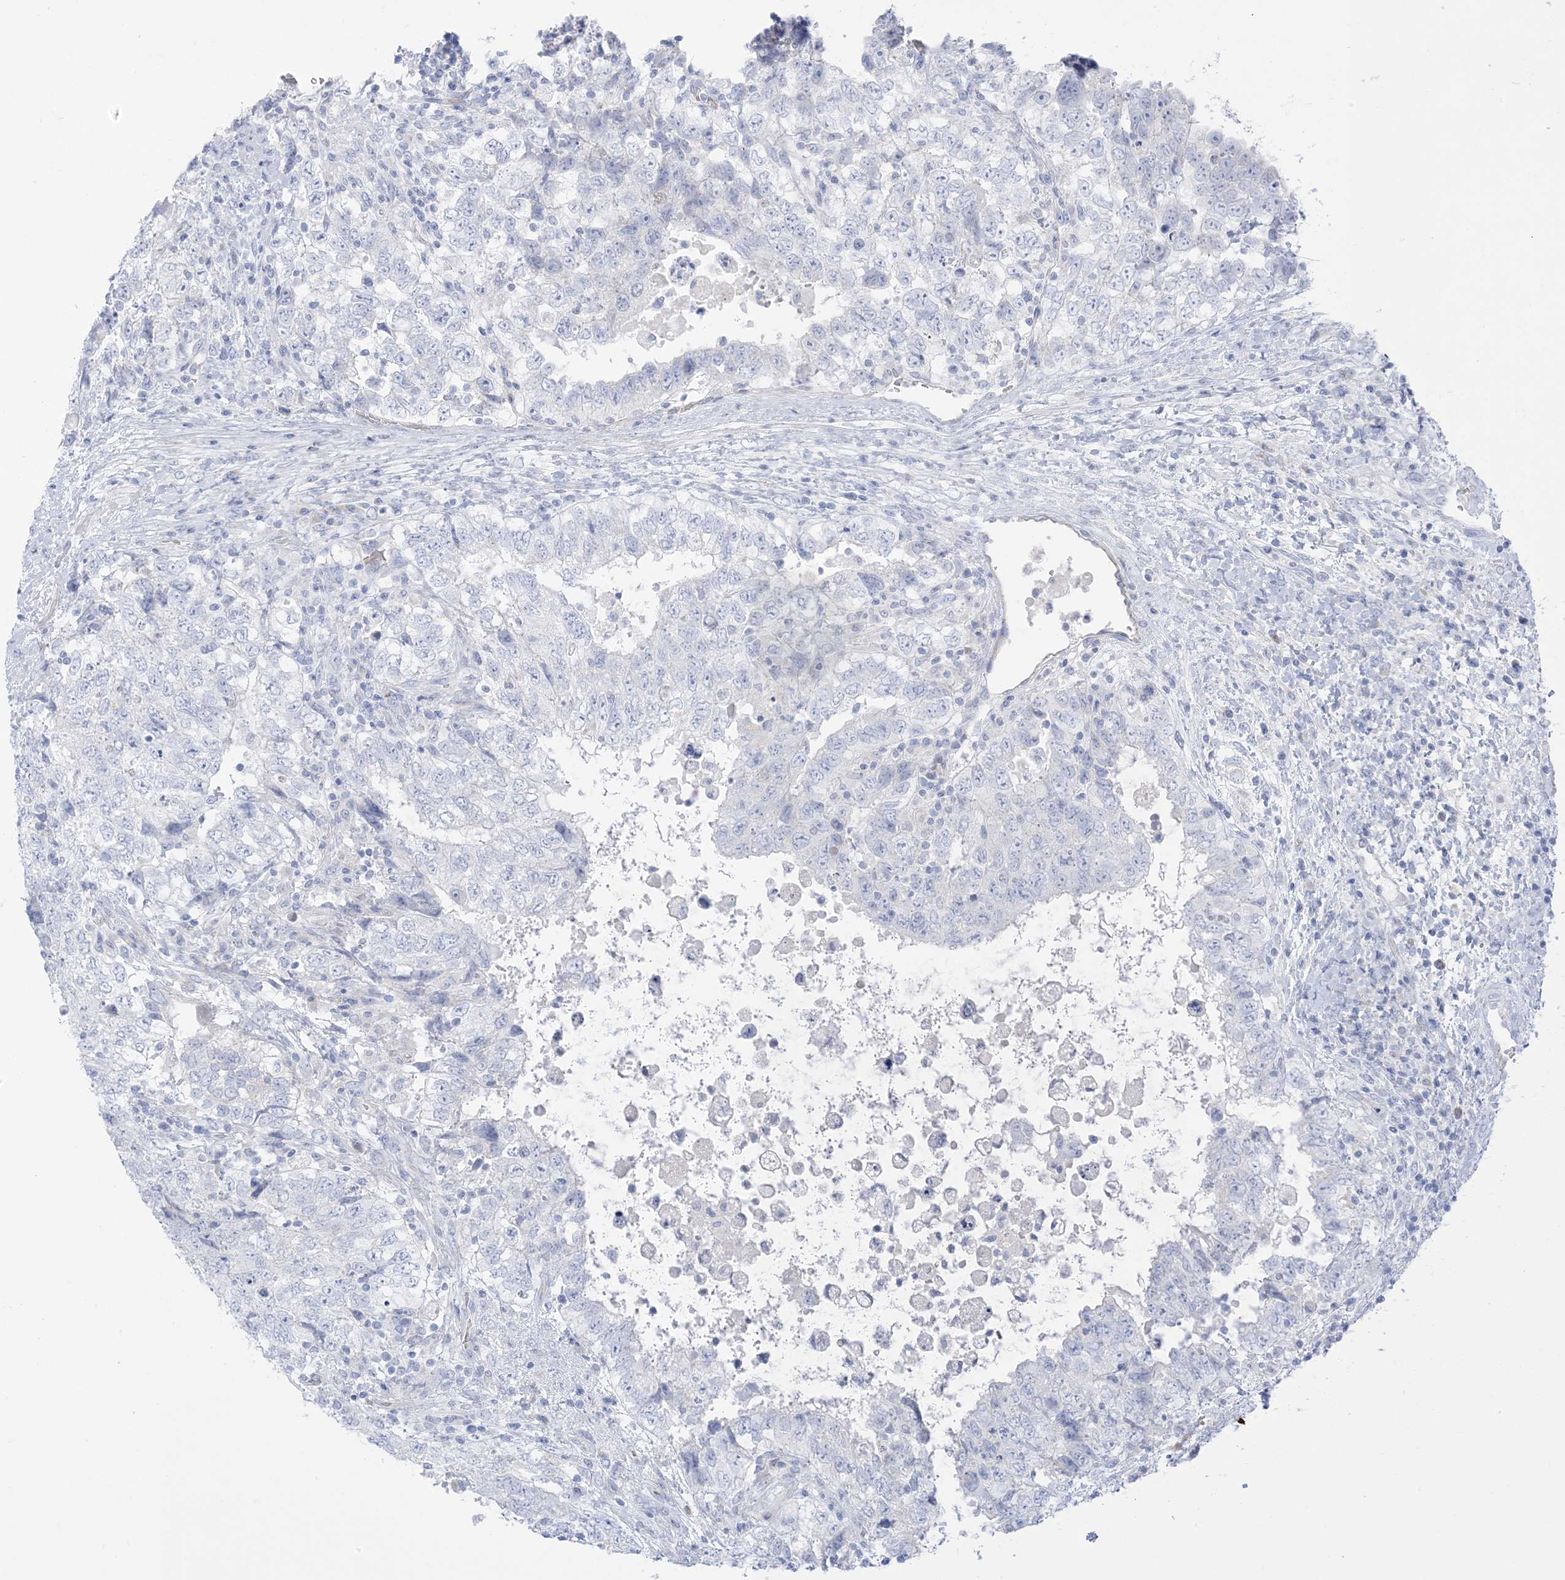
{"staining": {"intensity": "negative", "quantity": "none", "location": "none"}, "tissue": "testis cancer", "cell_type": "Tumor cells", "image_type": "cancer", "snomed": [{"axis": "morphology", "description": "Carcinoma, Embryonal, NOS"}, {"axis": "topography", "description": "Testis"}], "caption": "Immunohistochemistry (IHC) histopathology image of testis cancer (embryonal carcinoma) stained for a protein (brown), which exhibits no positivity in tumor cells.", "gene": "XIRP2", "patient": {"sex": "male", "age": 37}}